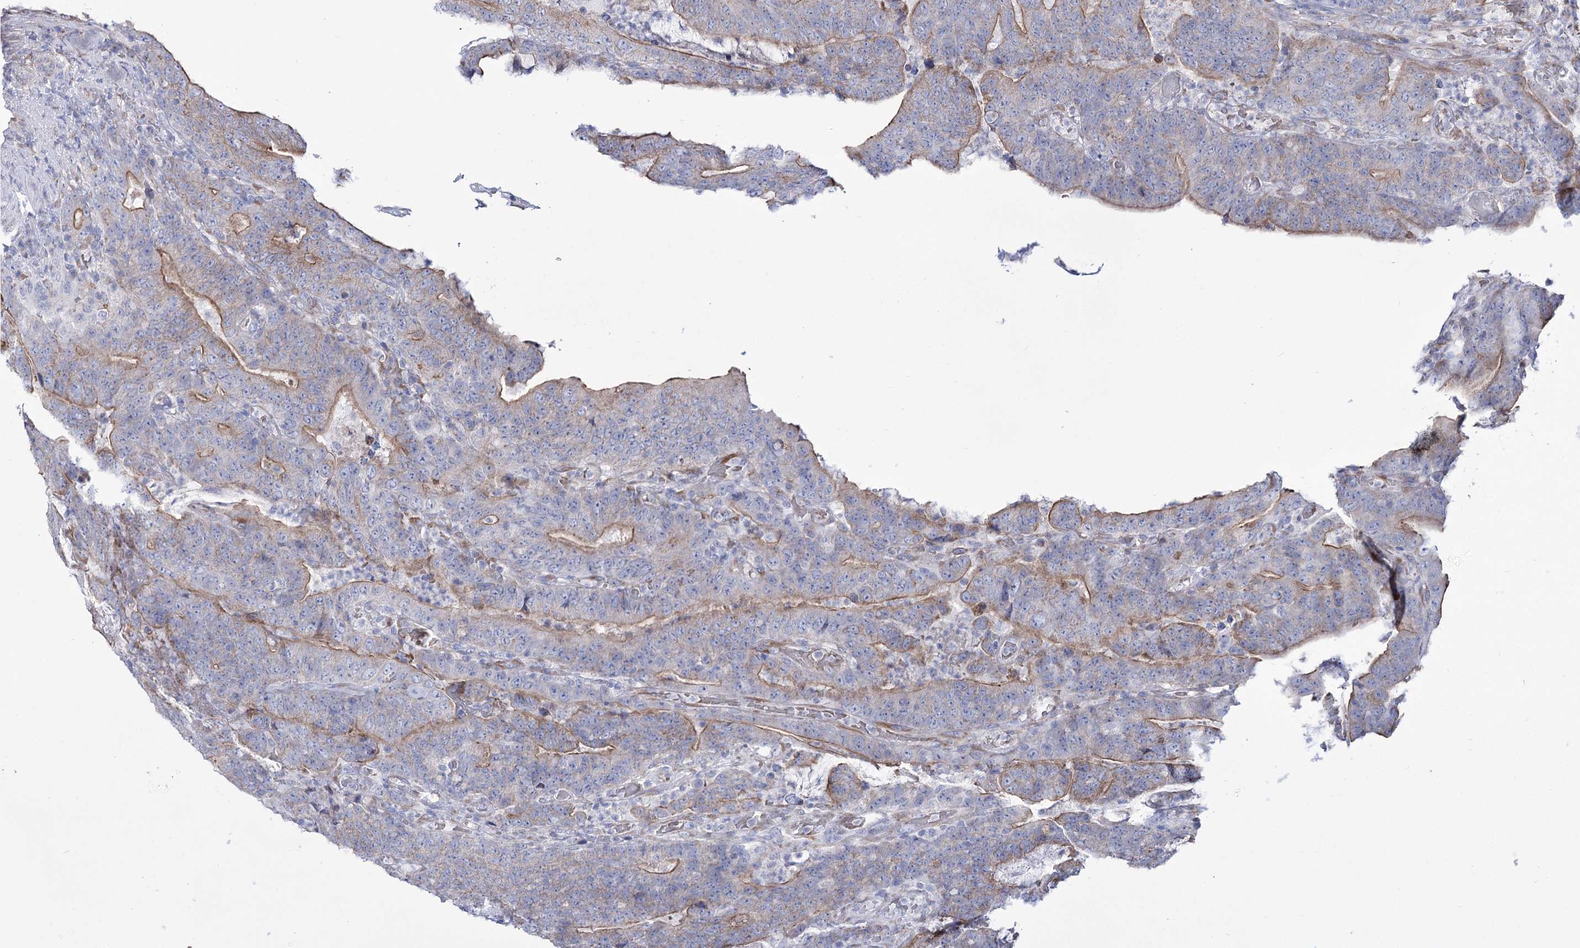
{"staining": {"intensity": "moderate", "quantity": "<25%", "location": "cytoplasmic/membranous"}, "tissue": "colorectal cancer", "cell_type": "Tumor cells", "image_type": "cancer", "snomed": [{"axis": "morphology", "description": "Normal tissue, NOS"}, {"axis": "morphology", "description": "Adenocarcinoma, NOS"}, {"axis": "topography", "description": "Colon"}], "caption": "This is a photomicrograph of immunohistochemistry (IHC) staining of colorectal cancer, which shows moderate expression in the cytoplasmic/membranous of tumor cells.", "gene": "OSBPL5", "patient": {"sex": "female", "age": 75}}